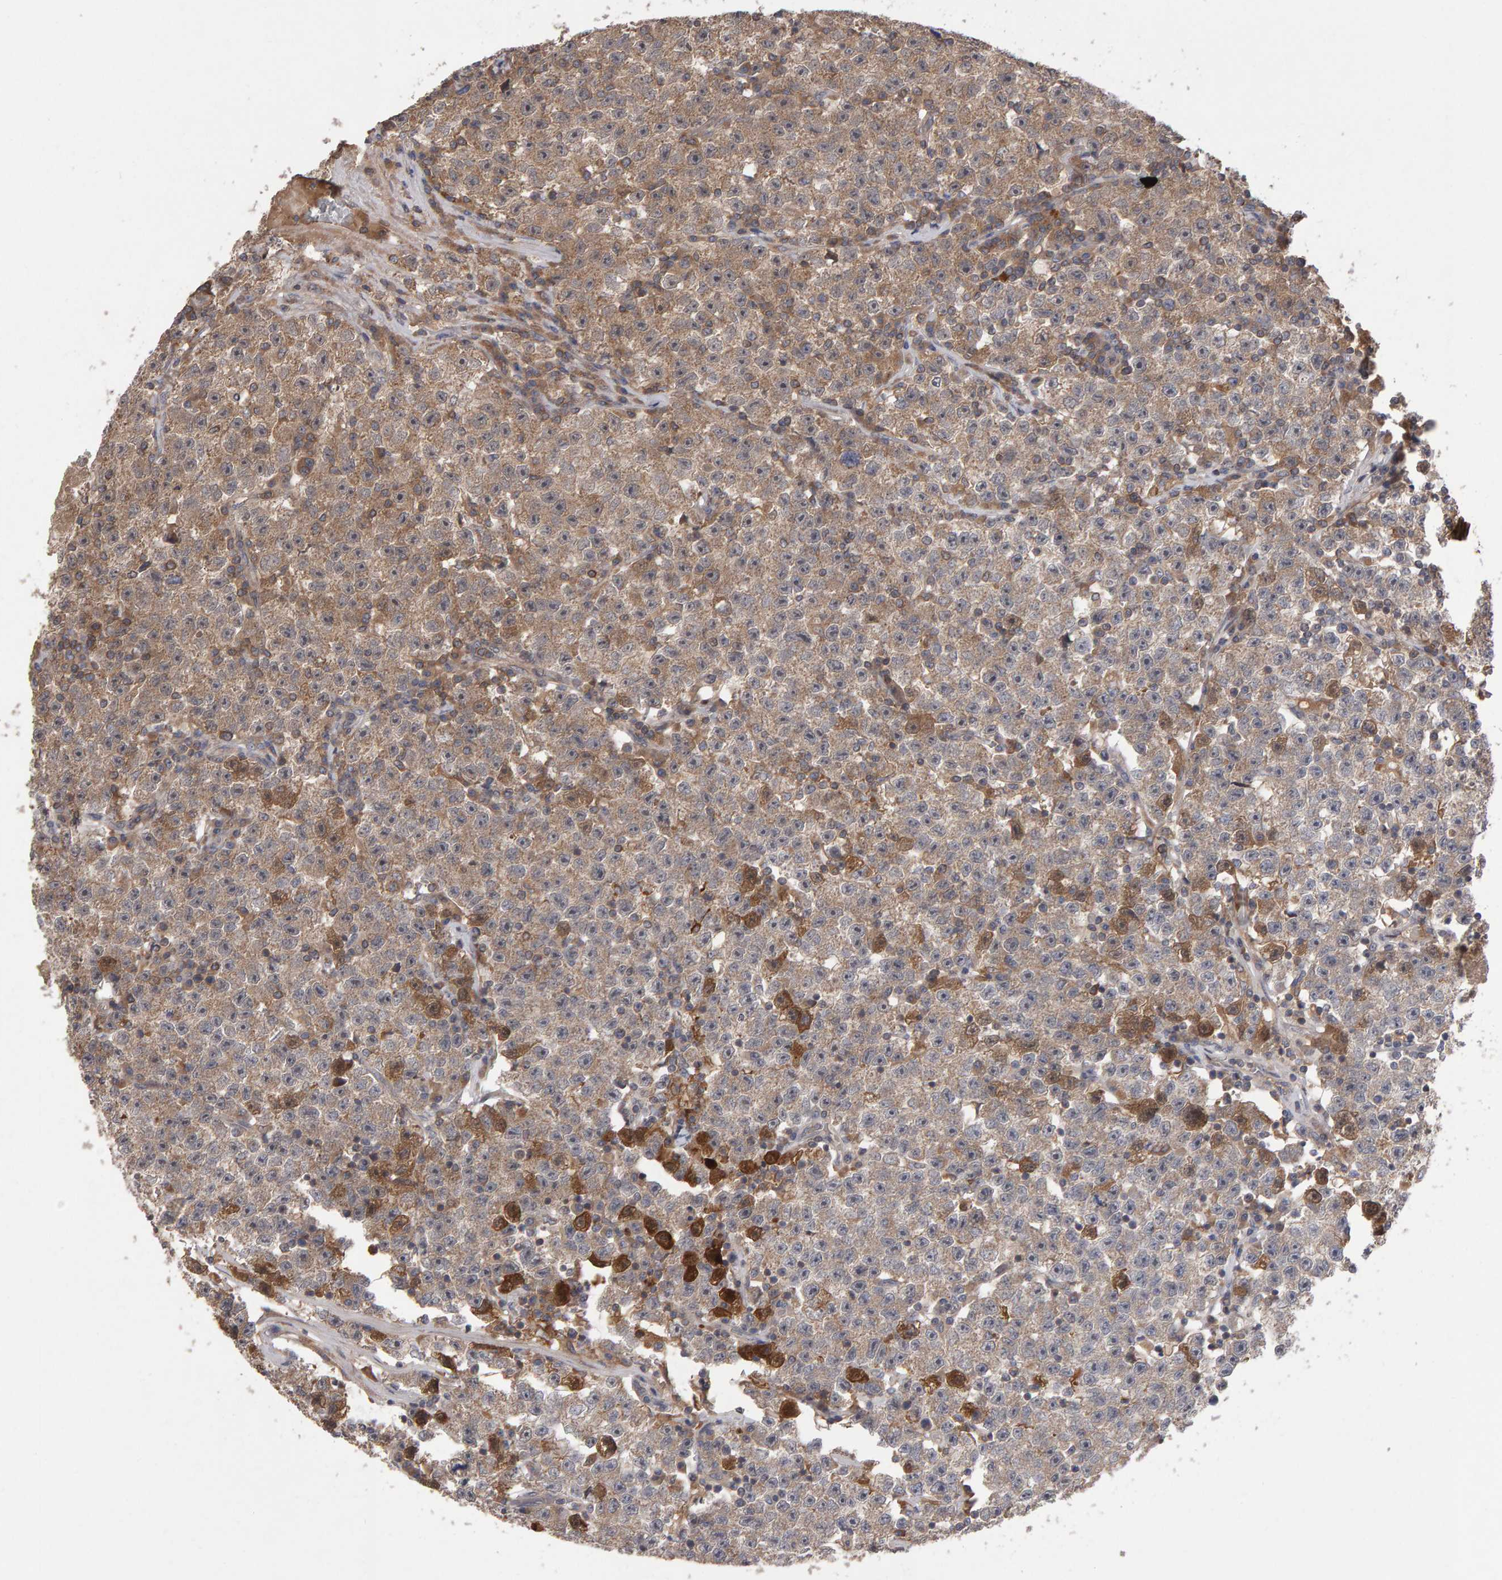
{"staining": {"intensity": "weak", "quantity": ">75%", "location": "cytoplasmic/membranous"}, "tissue": "testis cancer", "cell_type": "Tumor cells", "image_type": "cancer", "snomed": [{"axis": "morphology", "description": "Seminoma, NOS"}, {"axis": "topography", "description": "Testis"}], "caption": "IHC photomicrograph of human testis cancer (seminoma) stained for a protein (brown), which reveals low levels of weak cytoplasmic/membranous staining in about >75% of tumor cells.", "gene": "PGS1", "patient": {"sex": "male", "age": 22}}